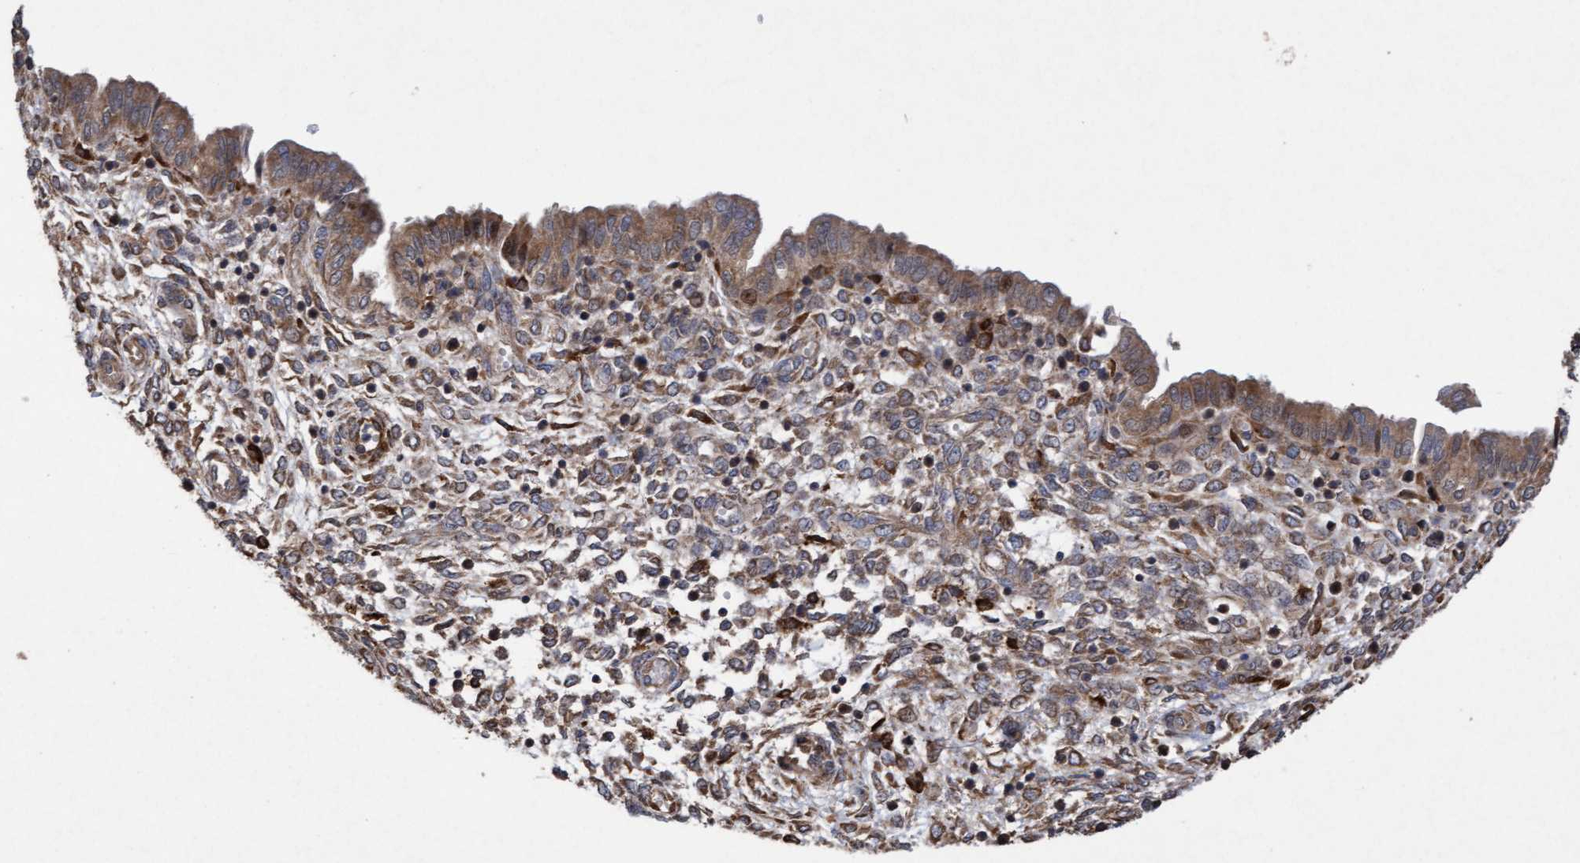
{"staining": {"intensity": "moderate", "quantity": ">75%", "location": "cytoplasmic/membranous"}, "tissue": "endometrium", "cell_type": "Cells in endometrial stroma", "image_type": "normal", "snomed": [{"axis": "morphology", "description": "Normal tissue, NOS"}, {"axis": "topography", "description": "Endometrium"}], "caption": "Protein expression analysis of normal endometrium demonstrates moderate cytoplasmic/membranous expression in approximately >75% of cells in endometrial stroma. (brown staining indicates protein expression, while blue staining denotes nuclei).", "gene": "ELP5", "patient": {"sex": "female", "age": 33}}